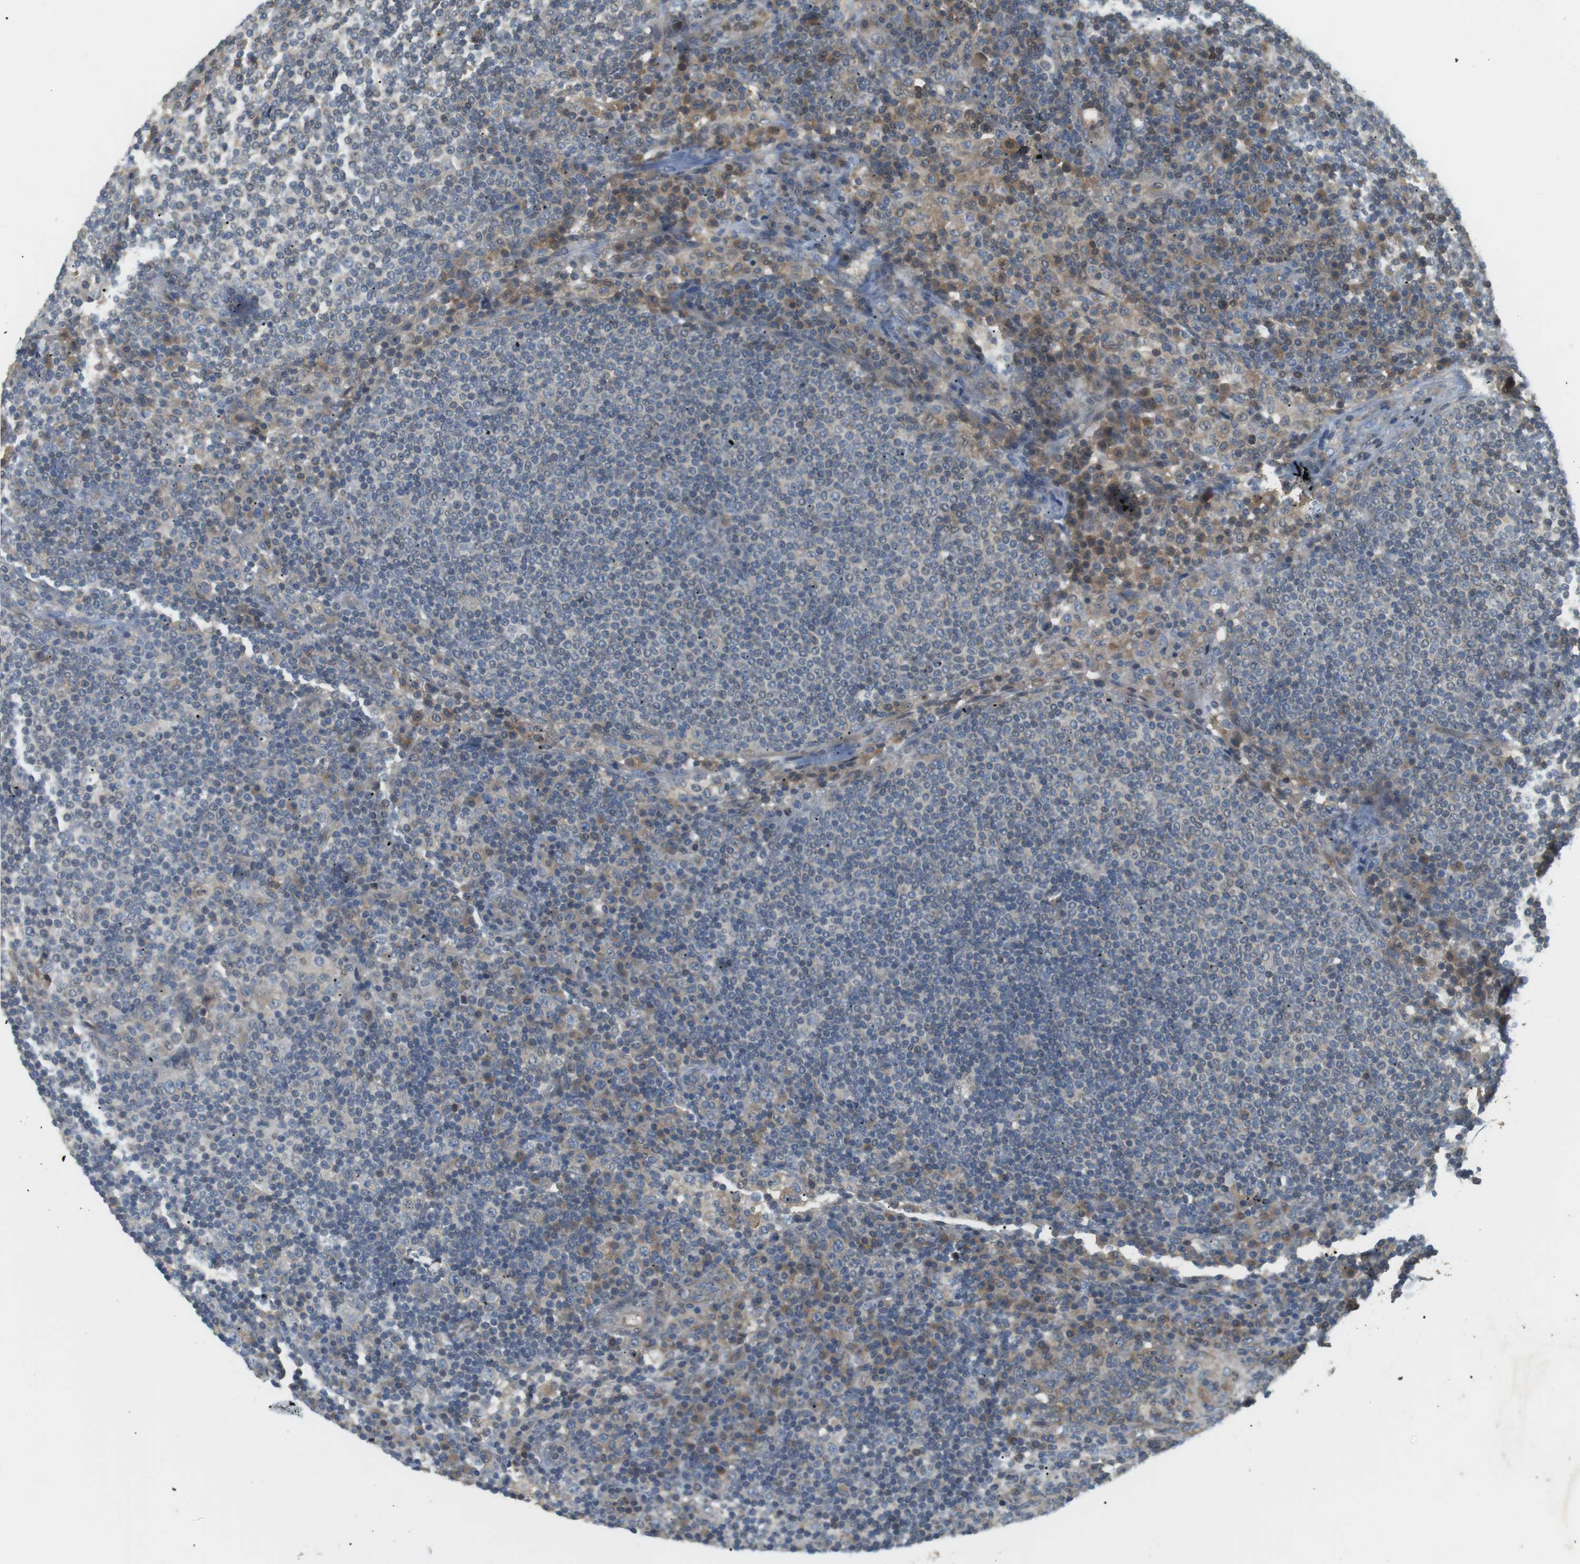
{"staining": {"intensity": "weak", "quantity": "<25%", "location": "cytoplasmic/membranous"}, "tissue": "lymph node", "cell_type": "Germinal center cells", "image_type": "normal", "snomed": [{"axis": "morphology", "description": "Normal tissue, NOS"}, {"axis": "topography", "description": "Lymph node"}], "caption": "An image of human lymph node is negative for staining in germinal center cells.", "gene": "P2RY1", "patient": {"sex": "female", "age": 53}}